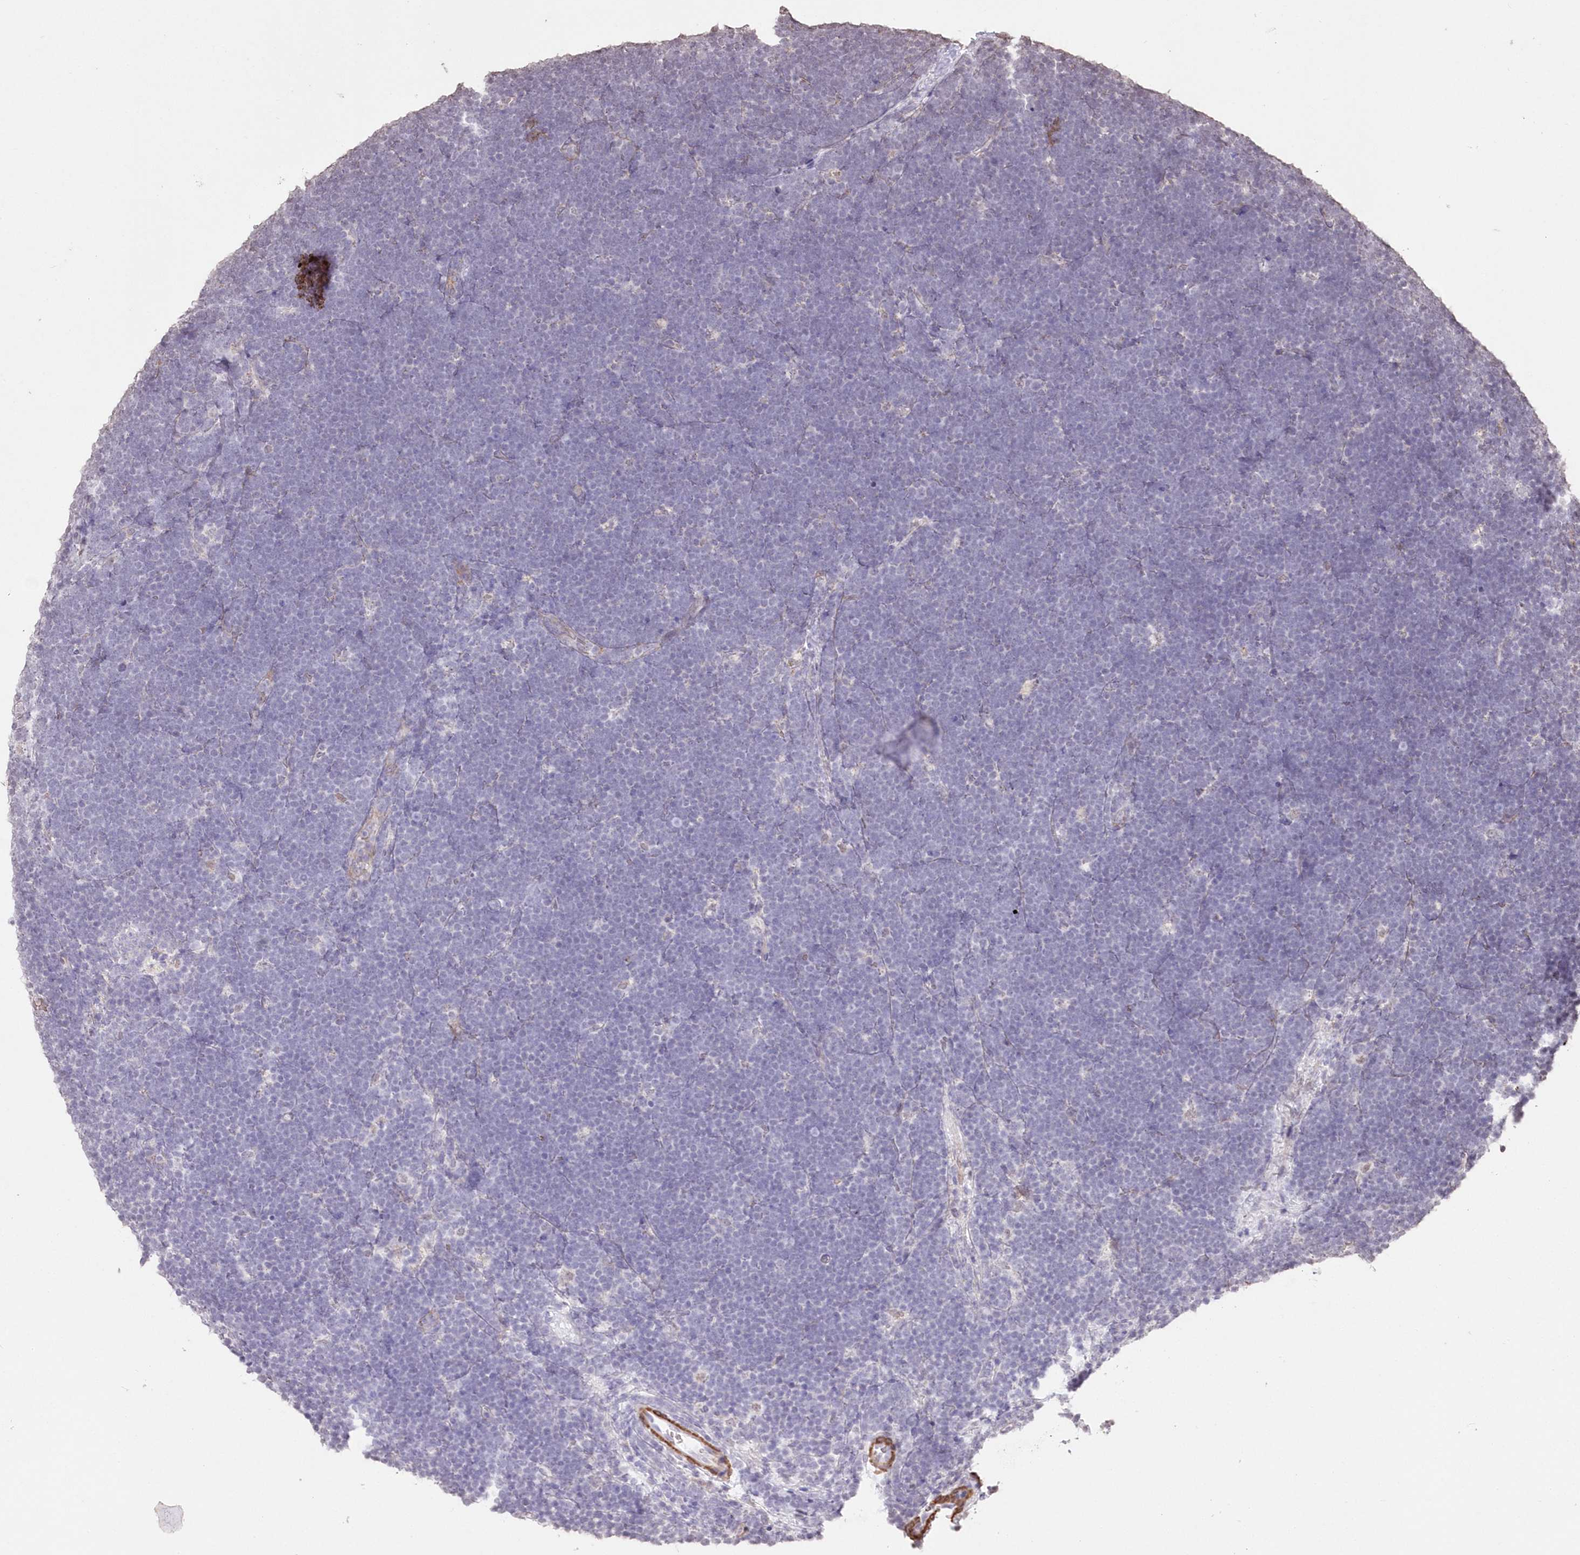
{"staining": {"intensity": "negative", "quantity": "none", "location": "none"}, "tissue": "lymphoma", "cell_type": "Tumor cells", "image_type": "cancer", "snomed": [{"axis": "morphology", "description": "Malignant lymphoma, non-Hodgkin's type, High grade"}, {"axis": "topography", "description": "Lymph node"}], "caption": "Immunohistochemical staining of human lymphoma exhibits no significant positivity in tumor cells. (IHC, brightfield microscopy, high magnification).", "gene": "RBM27", "patient": {"sex": "male", "age": 13}}